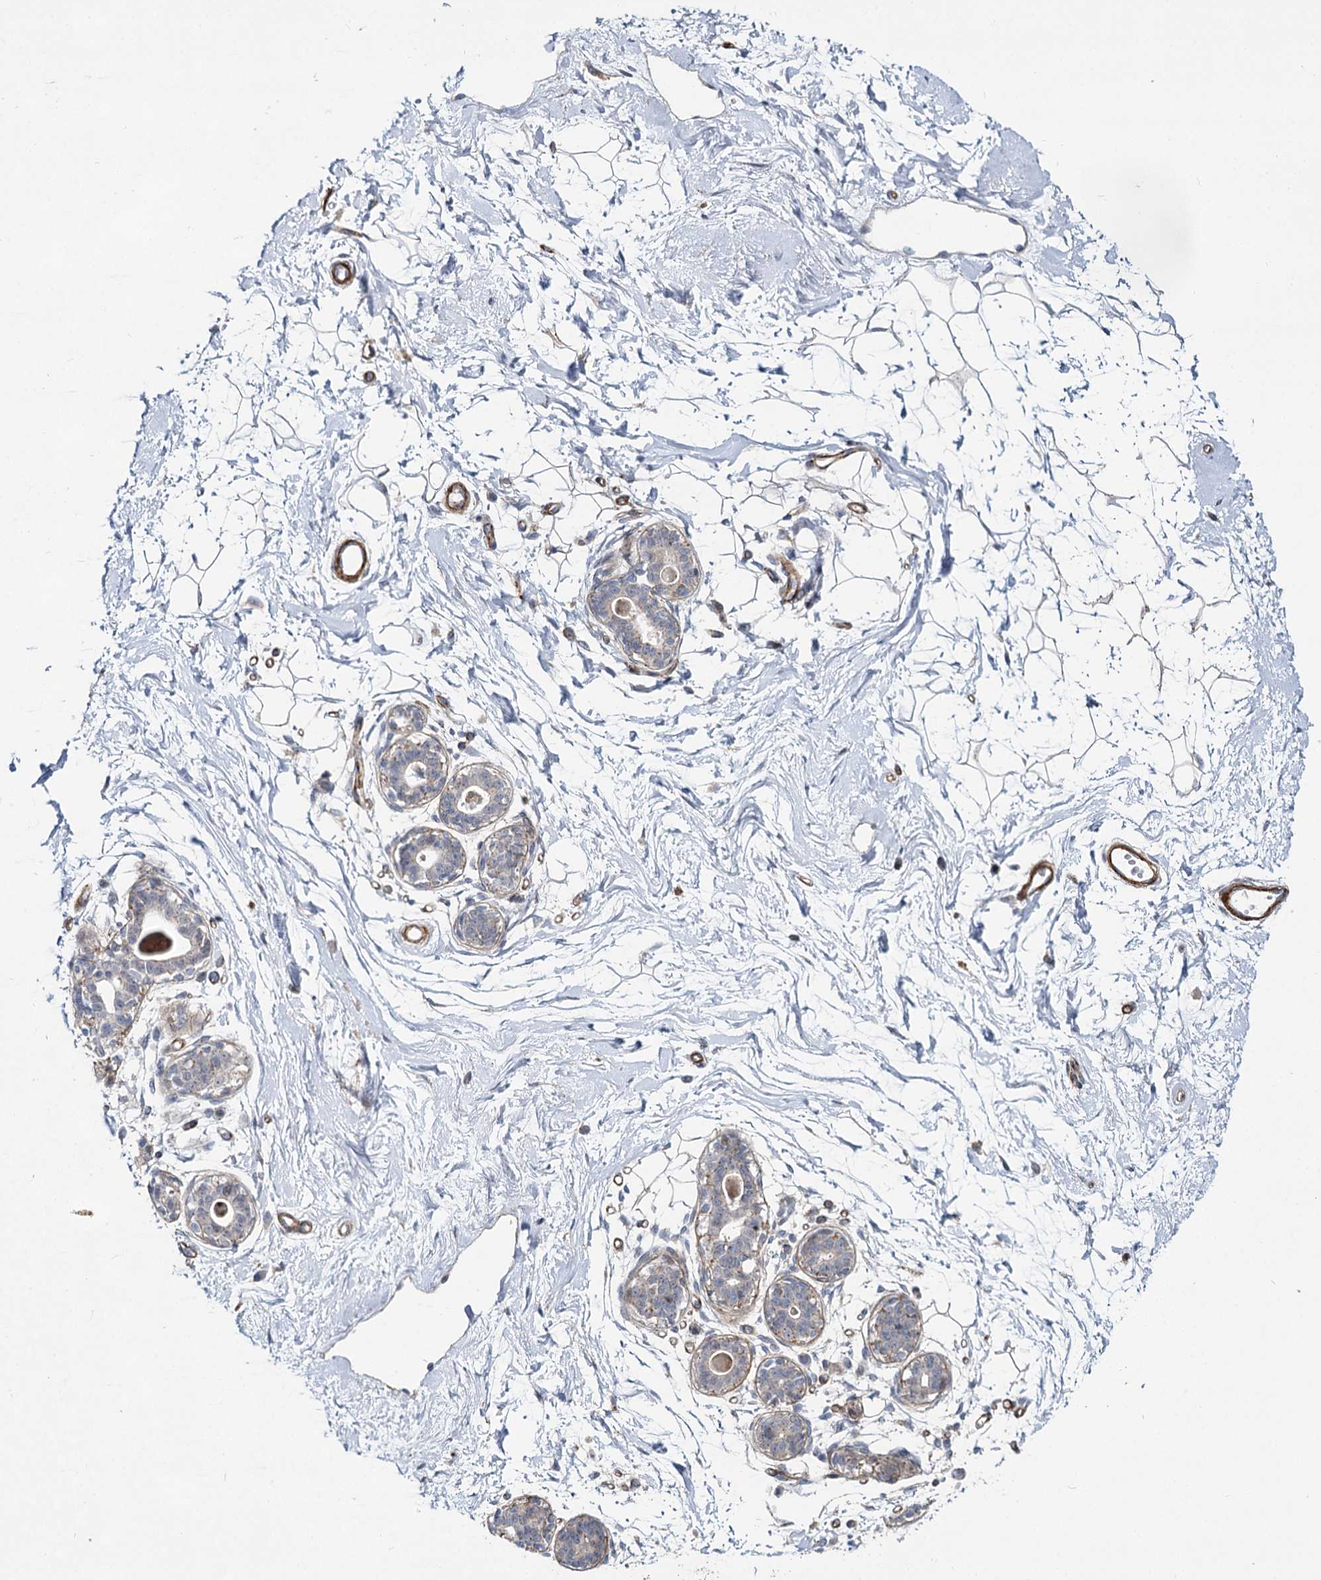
{"staining": {"intensity": "negative", "quantity": "none", "location": "none"}, "tissue": "breast", "cell_type": "Adipocytes", "image_type": "normal", "snomed": [{"axis": "morphology", "description": "Normal tissue, NOS"}, {"axis": "topography", "description": "Breast"}], "caption": "Breast stained for a protein using immunohistochemistry (IHC) shows no positivity adipocytes.", "gene": "ATL2", "patient": {"sex": "female", "age": 45}}